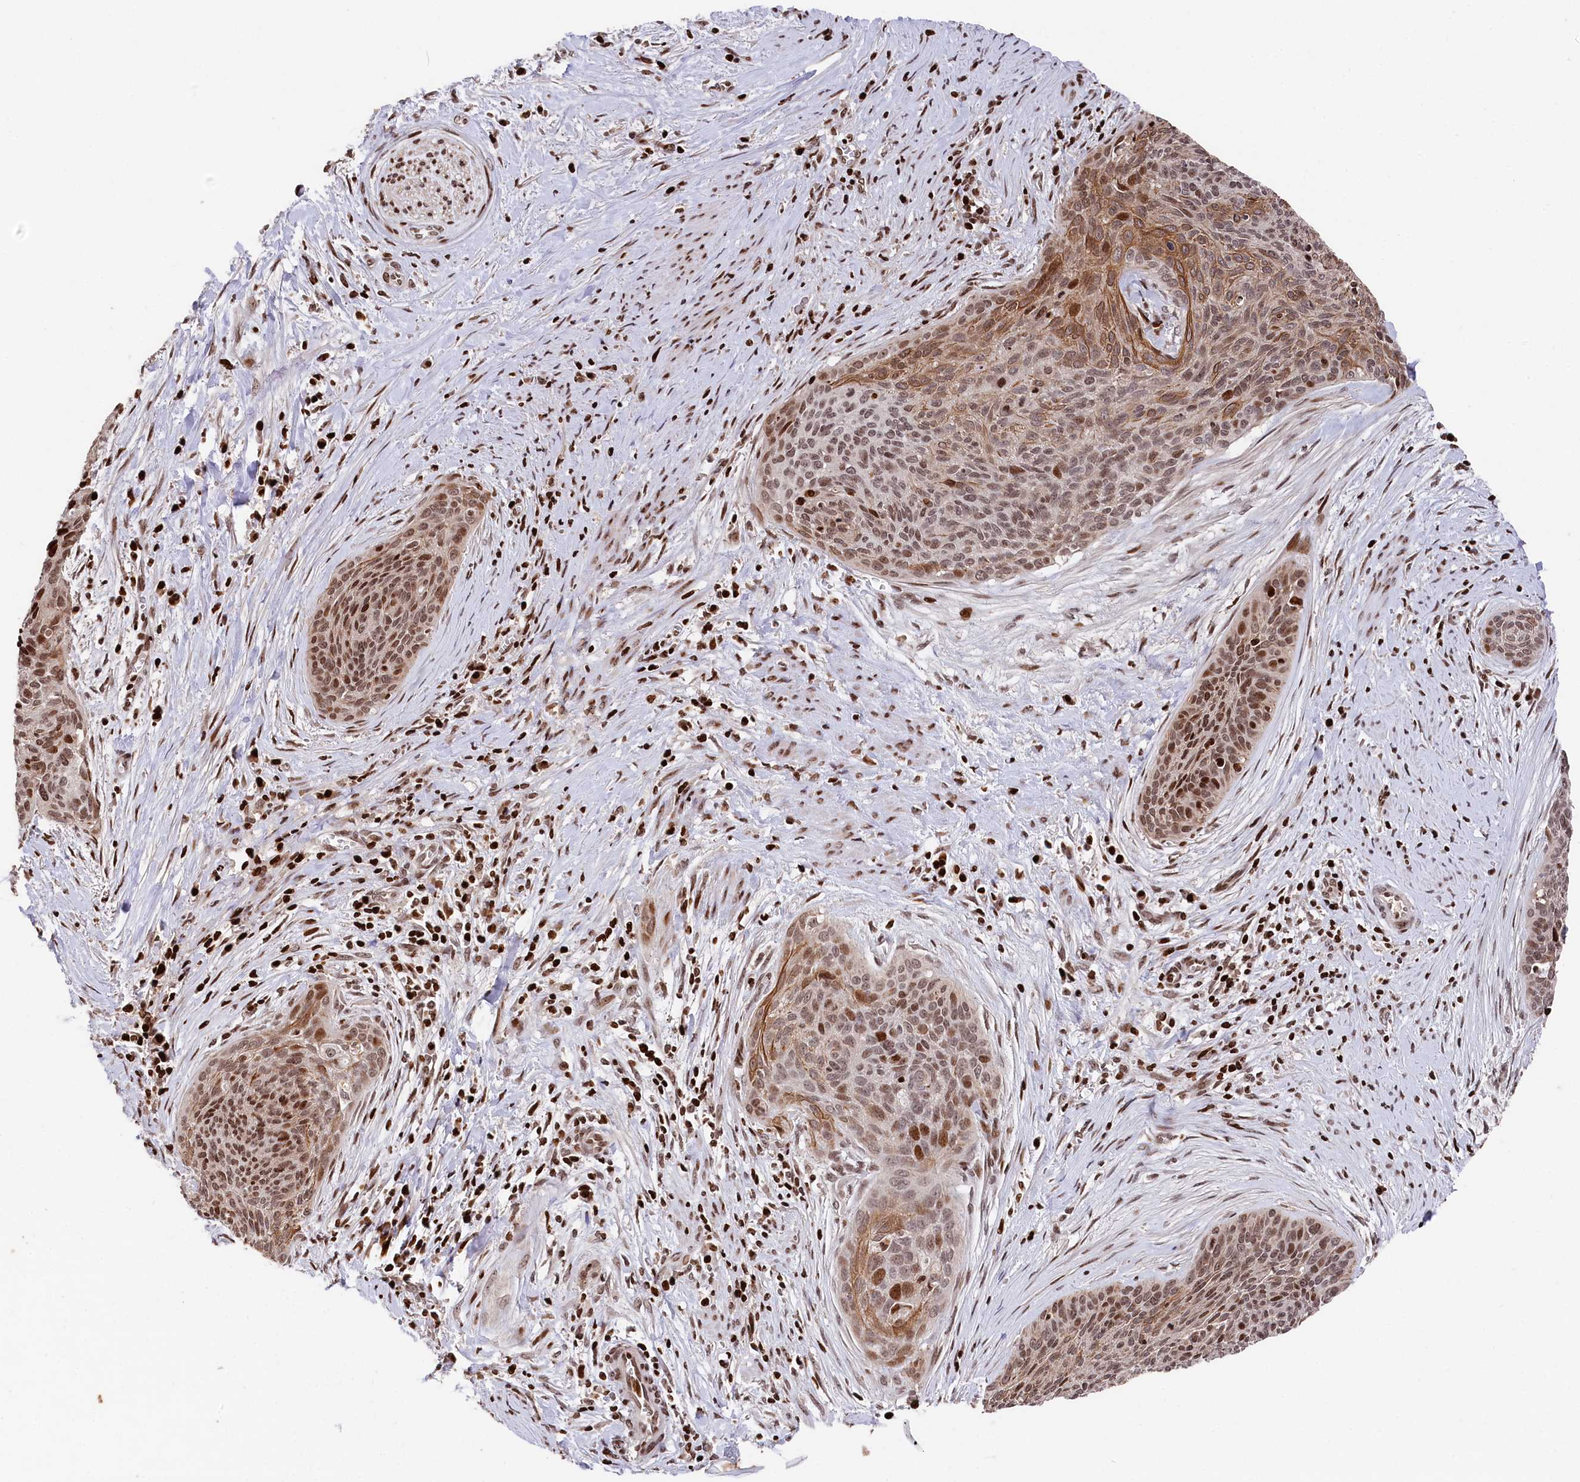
{"staining": {"intensity": "moderate", "quantity": ">75%", "location": "cytoplasmic/membranous,nuclear"}, "tissue": "cervical cancer", "cell_type": "Tumor cells", "image_type": "cancer", "snomed": [{"axis": "morphology", "description": "Squamous cell carcinoma, NOS"}, {"axis": "topography", "description": "Cervix"}], "caption": "Immunohistochemistry (DAB) staining of human cervical squamous cell carcinoma displays moderate cytoplasmic/membranous and nuclear protein staining in approximately >75% of tumor cells.", "gene": "MCF2L2", "patient": {"sex": "female", "age": 55}}